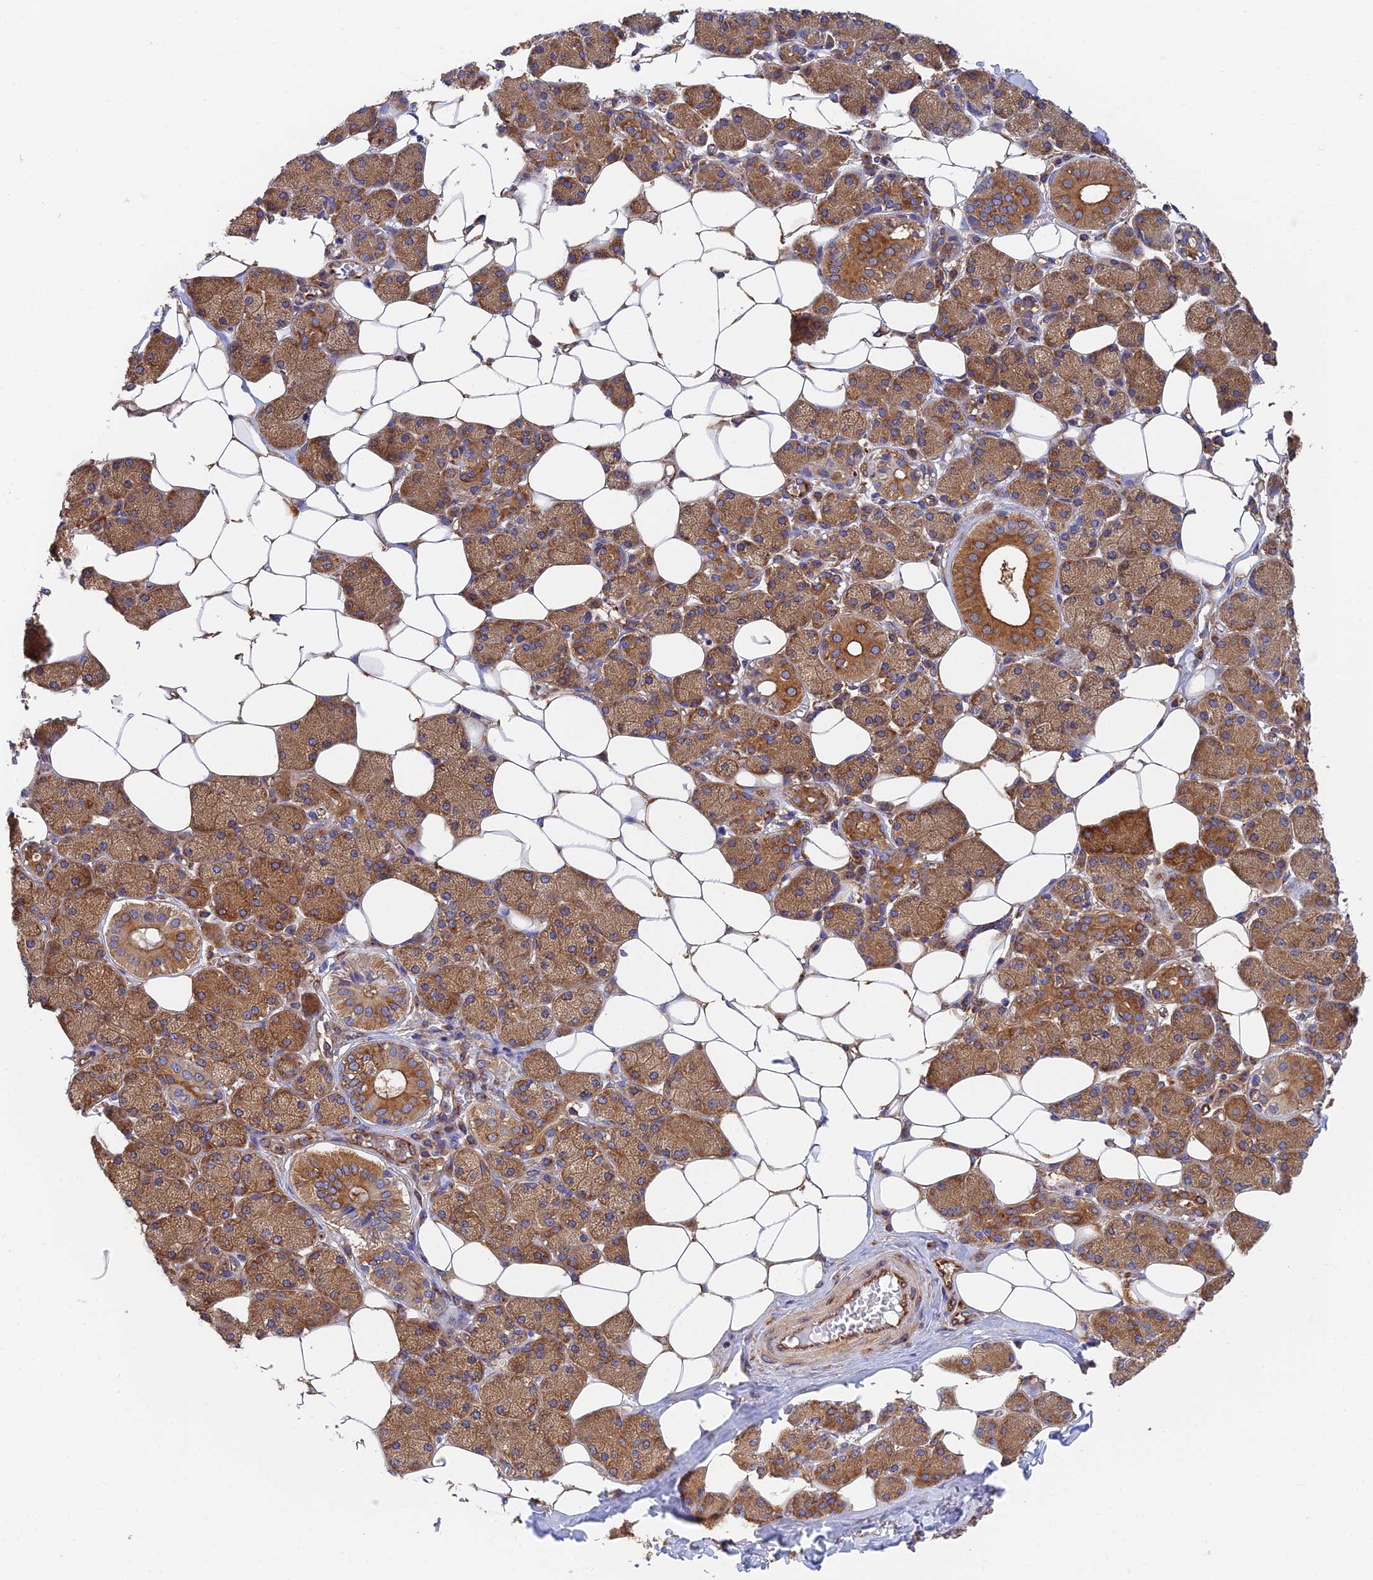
{"staining": {"intensity": "moderate", "quantity": ">75%", "location": "cytoplasmic/membranous"}, "tissue": "salivary gland", "cell_type": "Glandular cells", "image_type": "normal", "snomed": [{"axis": "morphology", "description": "Normal tissue, NOS"}, {"axis": "topography", "description": "Salivary gland"}], "caption": "Protein positivity by IHC reveals moderate cytoplasmic/membranous positivity in about >75% of glandular cells in normal salivary gland. Nuclei are stained in blue.", "gene": "DCTN2", "patient": {"sex": "female", "age": 33}}